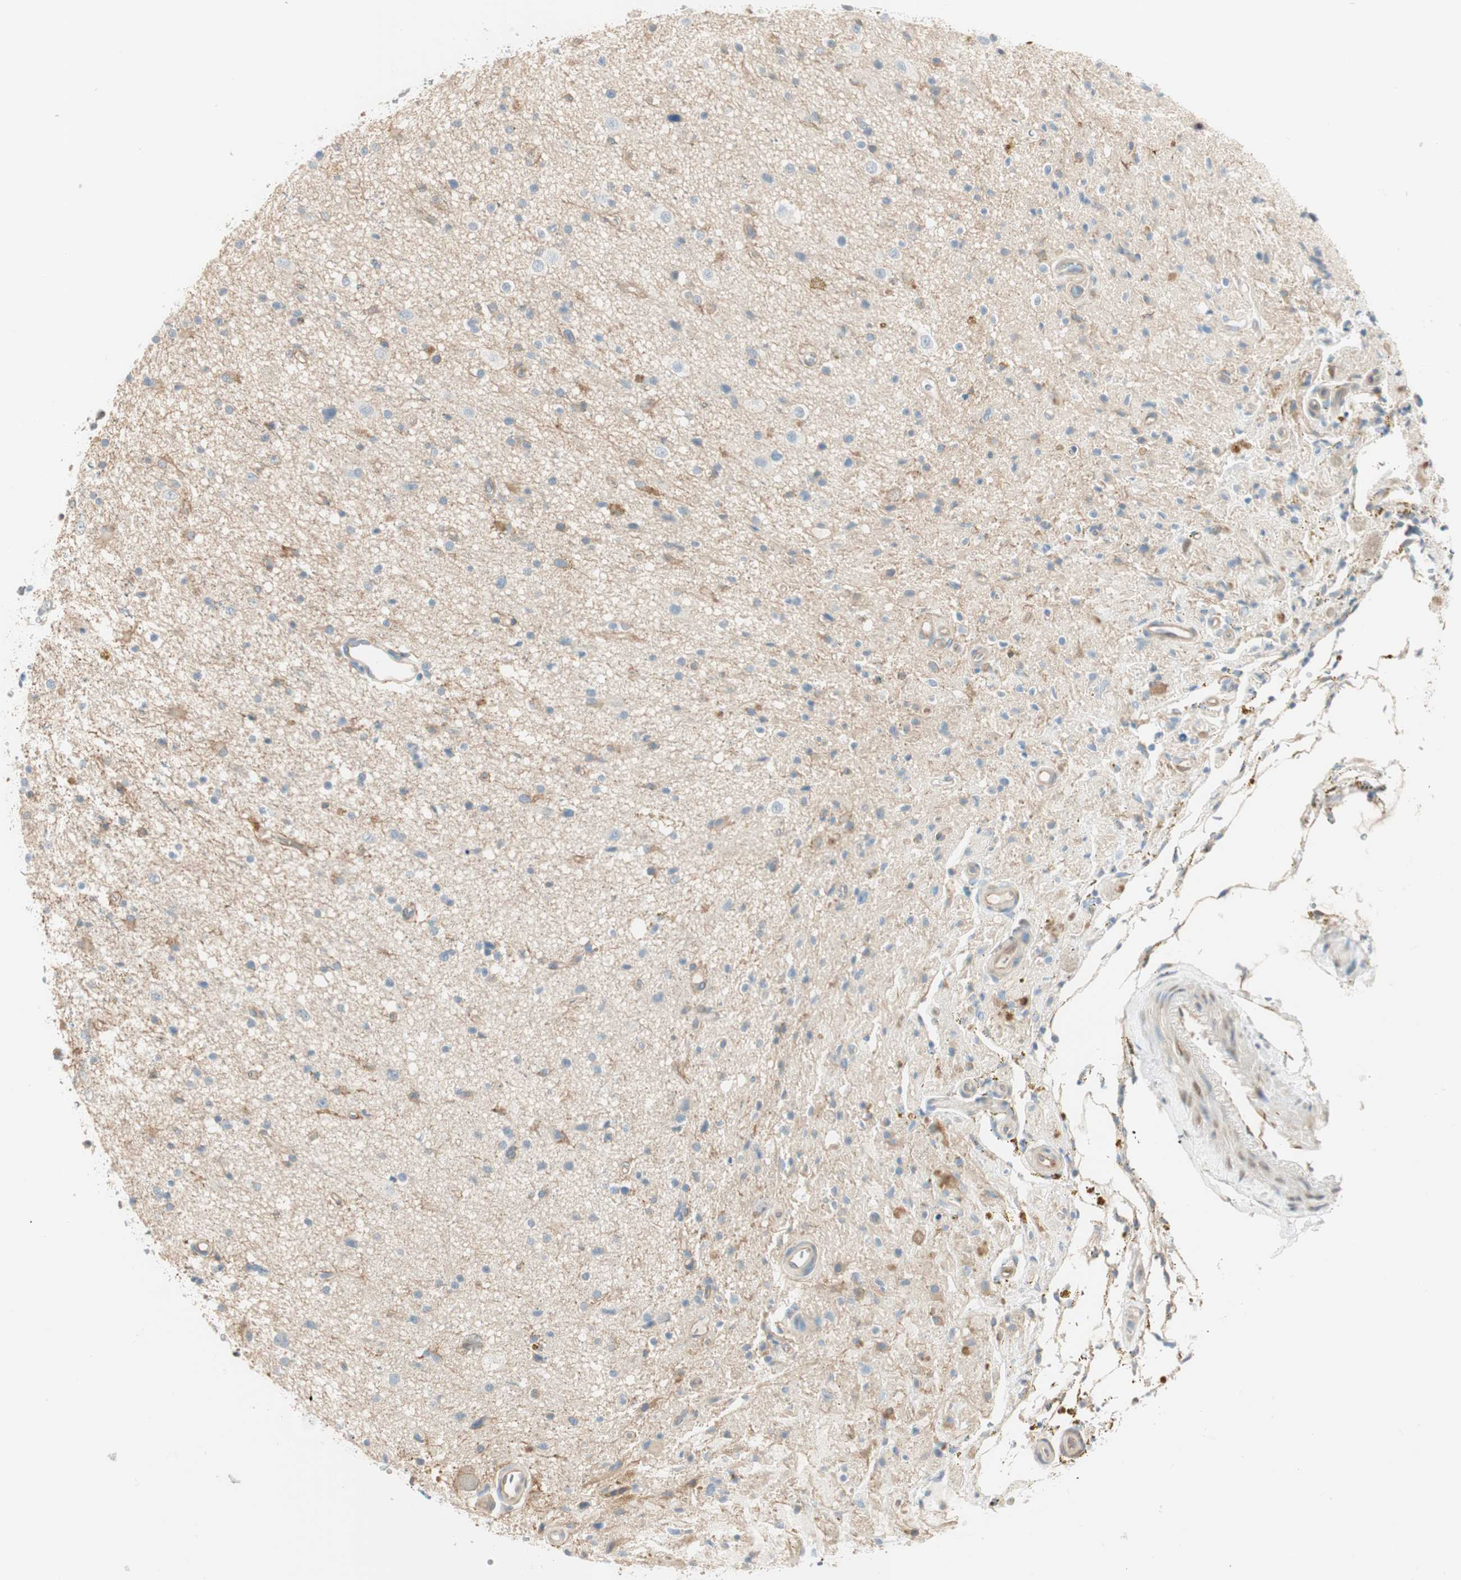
{"staining": {"intensity": "negative", "quantity": "none", "location": "none"}, "tissue": "glioma", "cell_type": "Tumor cells", "image_type": "cancer", "snomed": [{"axis": "morphology", "description": "Glioma, malignant, High grade"}, {"axis": "topography", "description": "Brain"}], "caption": "Histopathology image shows no significant protein positivity in tumor cells of high-grade glioma (malignant).", "gene": "CDK3", "patient": {"sex": "male", "age": 33}}